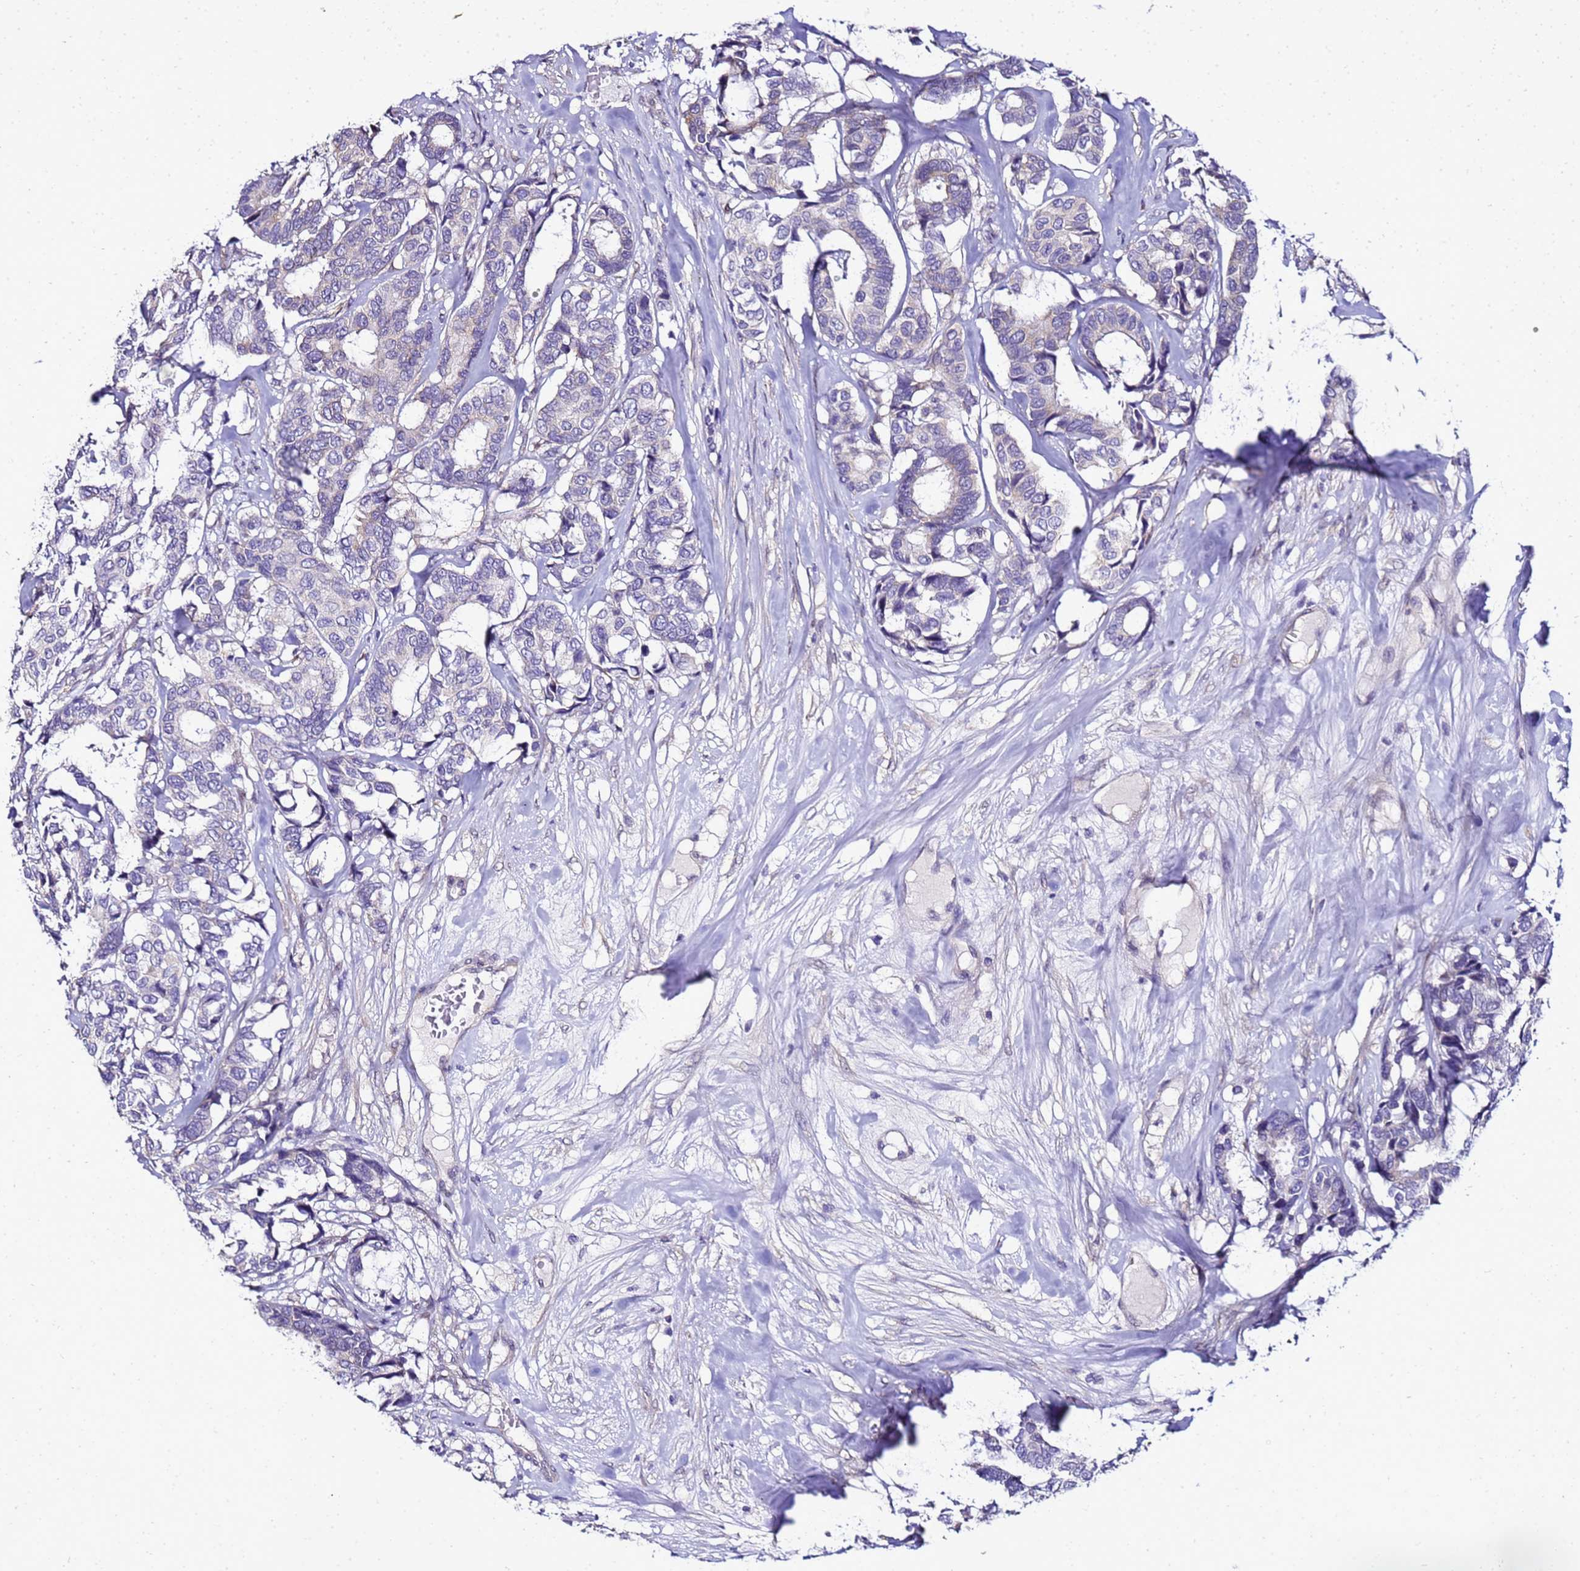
{"staining": {"intensity": "negative", "quantity": "none", "location": "none"}, "tissue": "breast cancer", "cell_type": "Tumor cells", "image_type": "cancer", "snomed": [{"axis": "morphology", "description": "Duct carcinoma"}, {"axis": "topography", "description": "Breast"}], "caption": "The micrograph demonstrates no staining of tumor cells in breast cancer.", "gene": "FAM166B", "patient": {"sex": "female", "age": 87}}